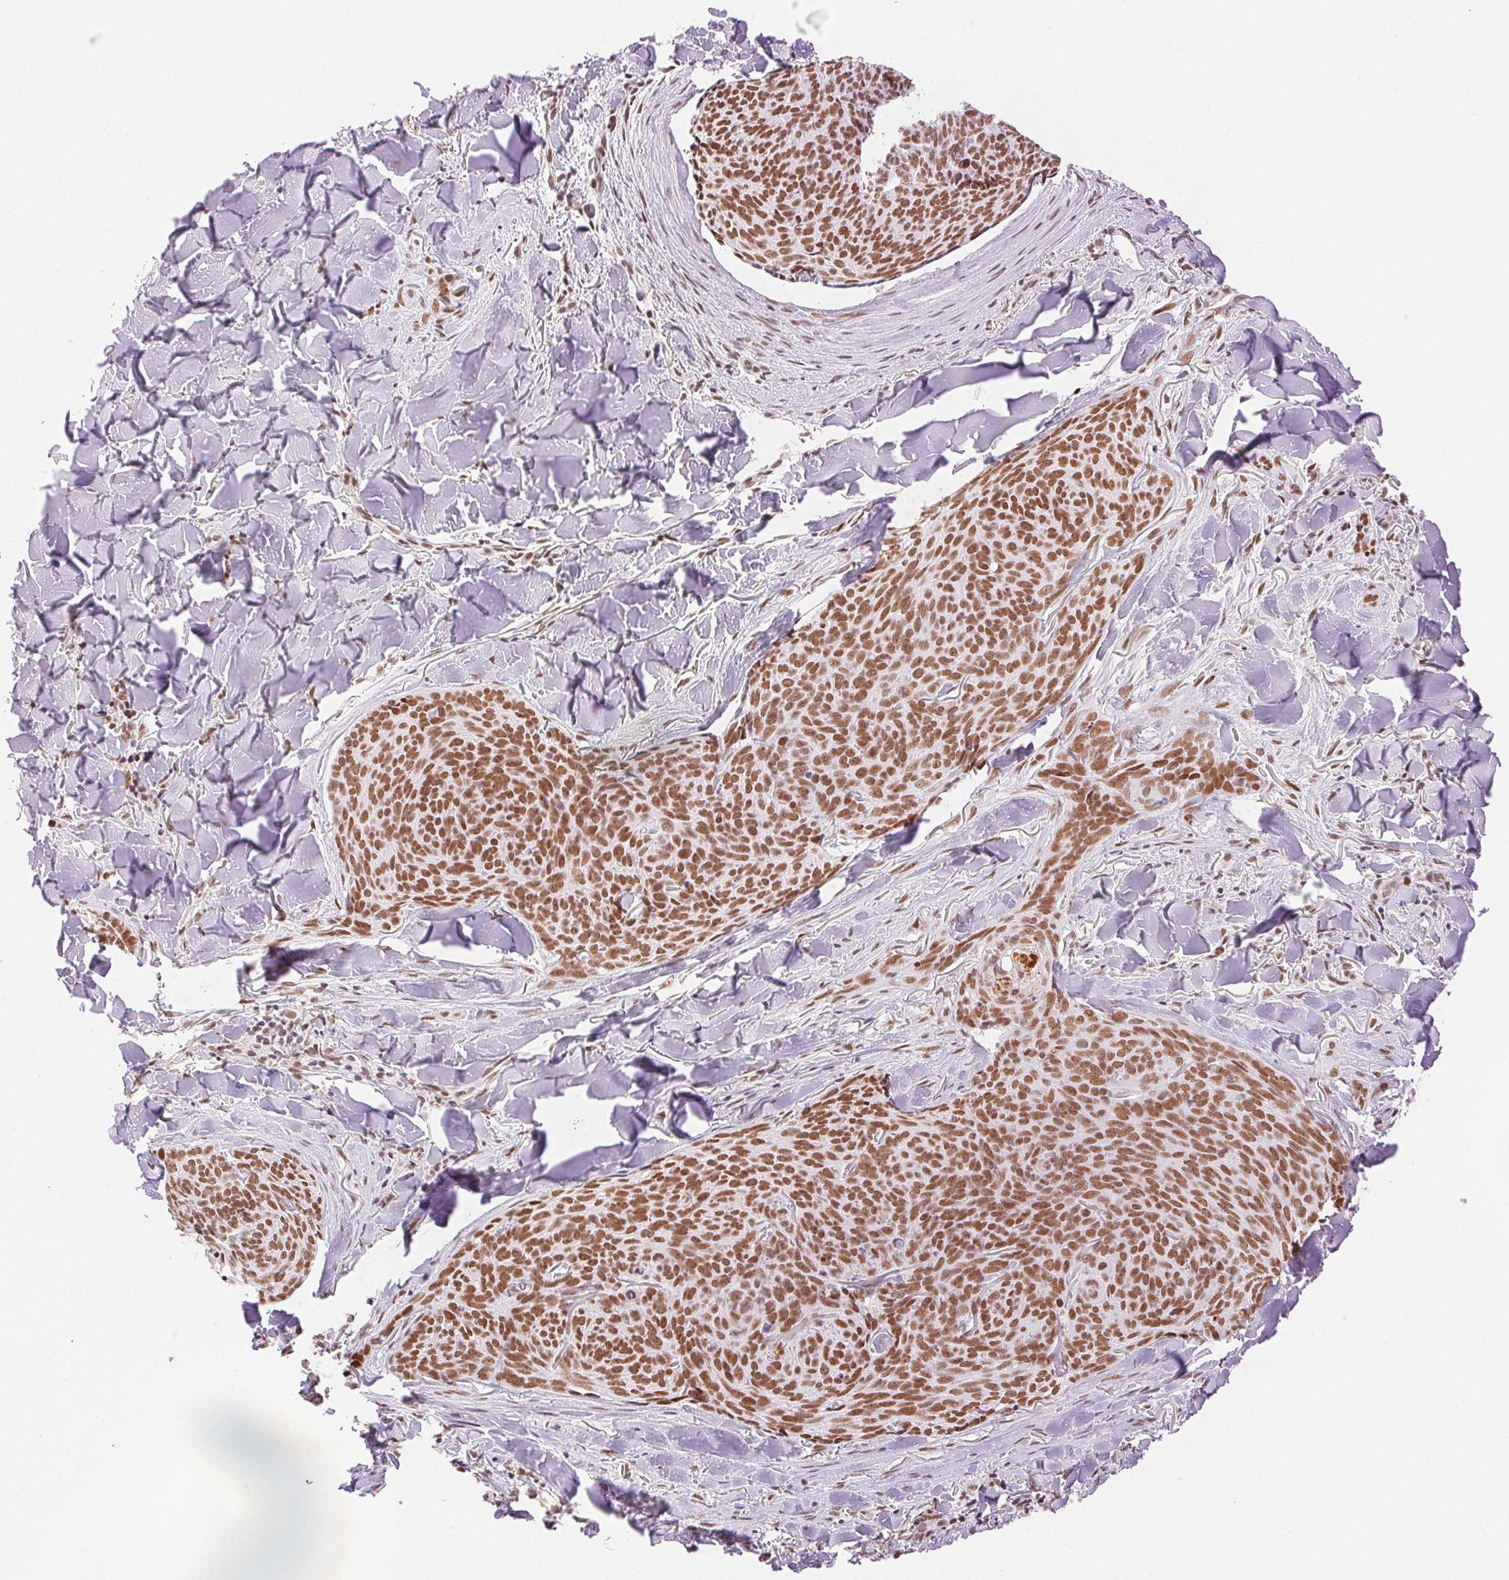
{"staining": {"intensity": "moderate", "quantity": ">75%", "location": "nuclear"}, "tissue": "skin cancer", "cell_type": "Tumor cells", "image_type": "cancer", "snomed": [{"axis": "morphology", "description": "Basal cell carcinoma"}, {"axis": "topography", "description": "Skin"}], "caption": "Immunohistochemical staining of basal cell carcinoma (skin) demonstrates moderate nuclear protein staining in about >75% of tumor cells. Immunohistochemistry (ihc) stains the protein of interest in brown and the nuclei are stained blue.", "gene": "H2AZ2", "patient": {"sex": "female", "age": 82}}